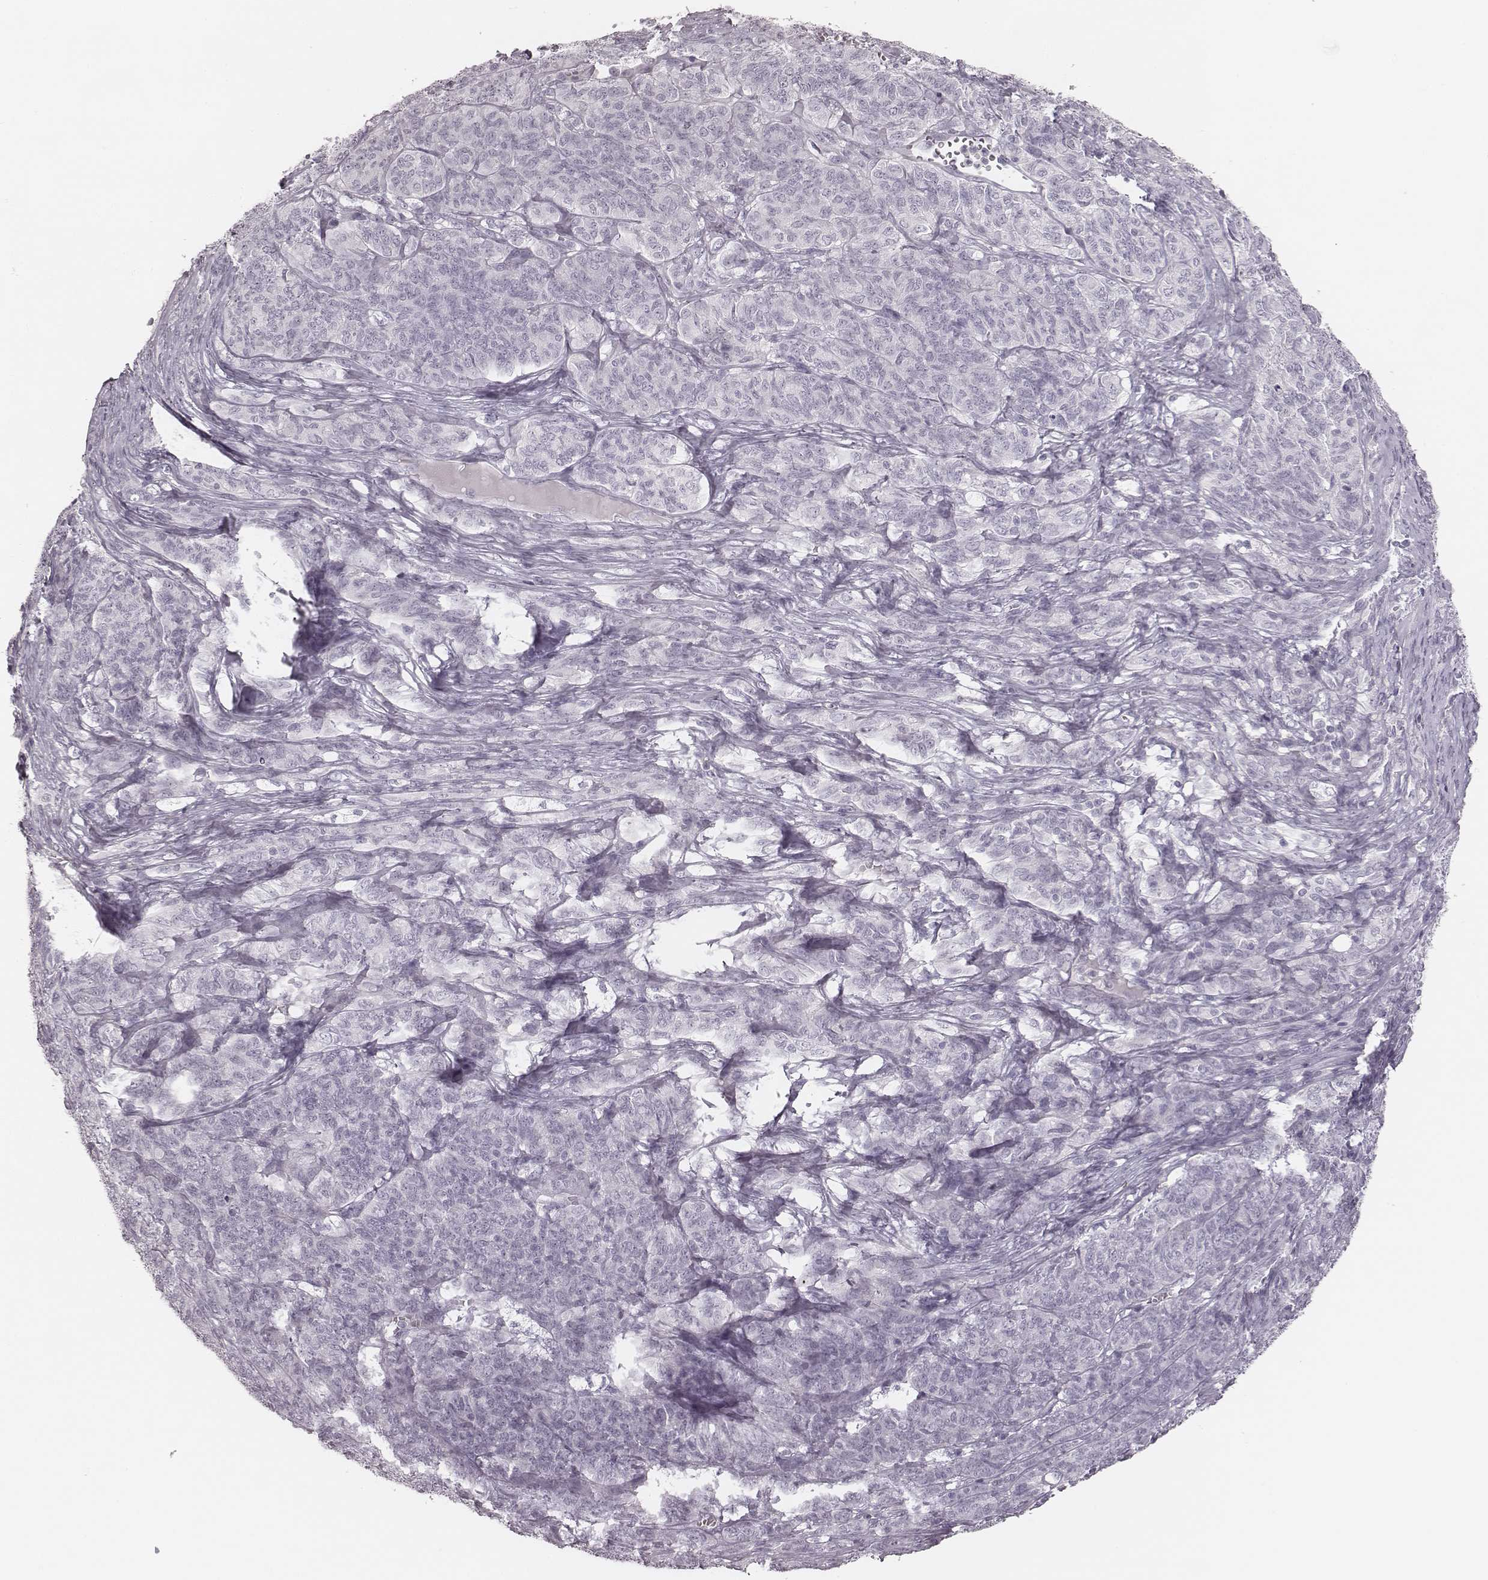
{"staining": {"intensity": "negative", "quantity": "none", "location": "none"}, "tissue": "ovarian cancer", "cell_type": "Tumor cells", "image_type": "cancer", "snomed": [{"axis": "morphology", "description": "Carcinoma, endometroid"}, {"axis": "topography", "description": "Ovary"}], "caption": "Endometroid carcinoma (ovarian) was stained to show a protein in brown. There is no significant positivity in tumor cells. Nuclei are stained in blue.", "gene": "MSX1", "patient": {"sex": "female", "age": 80}}